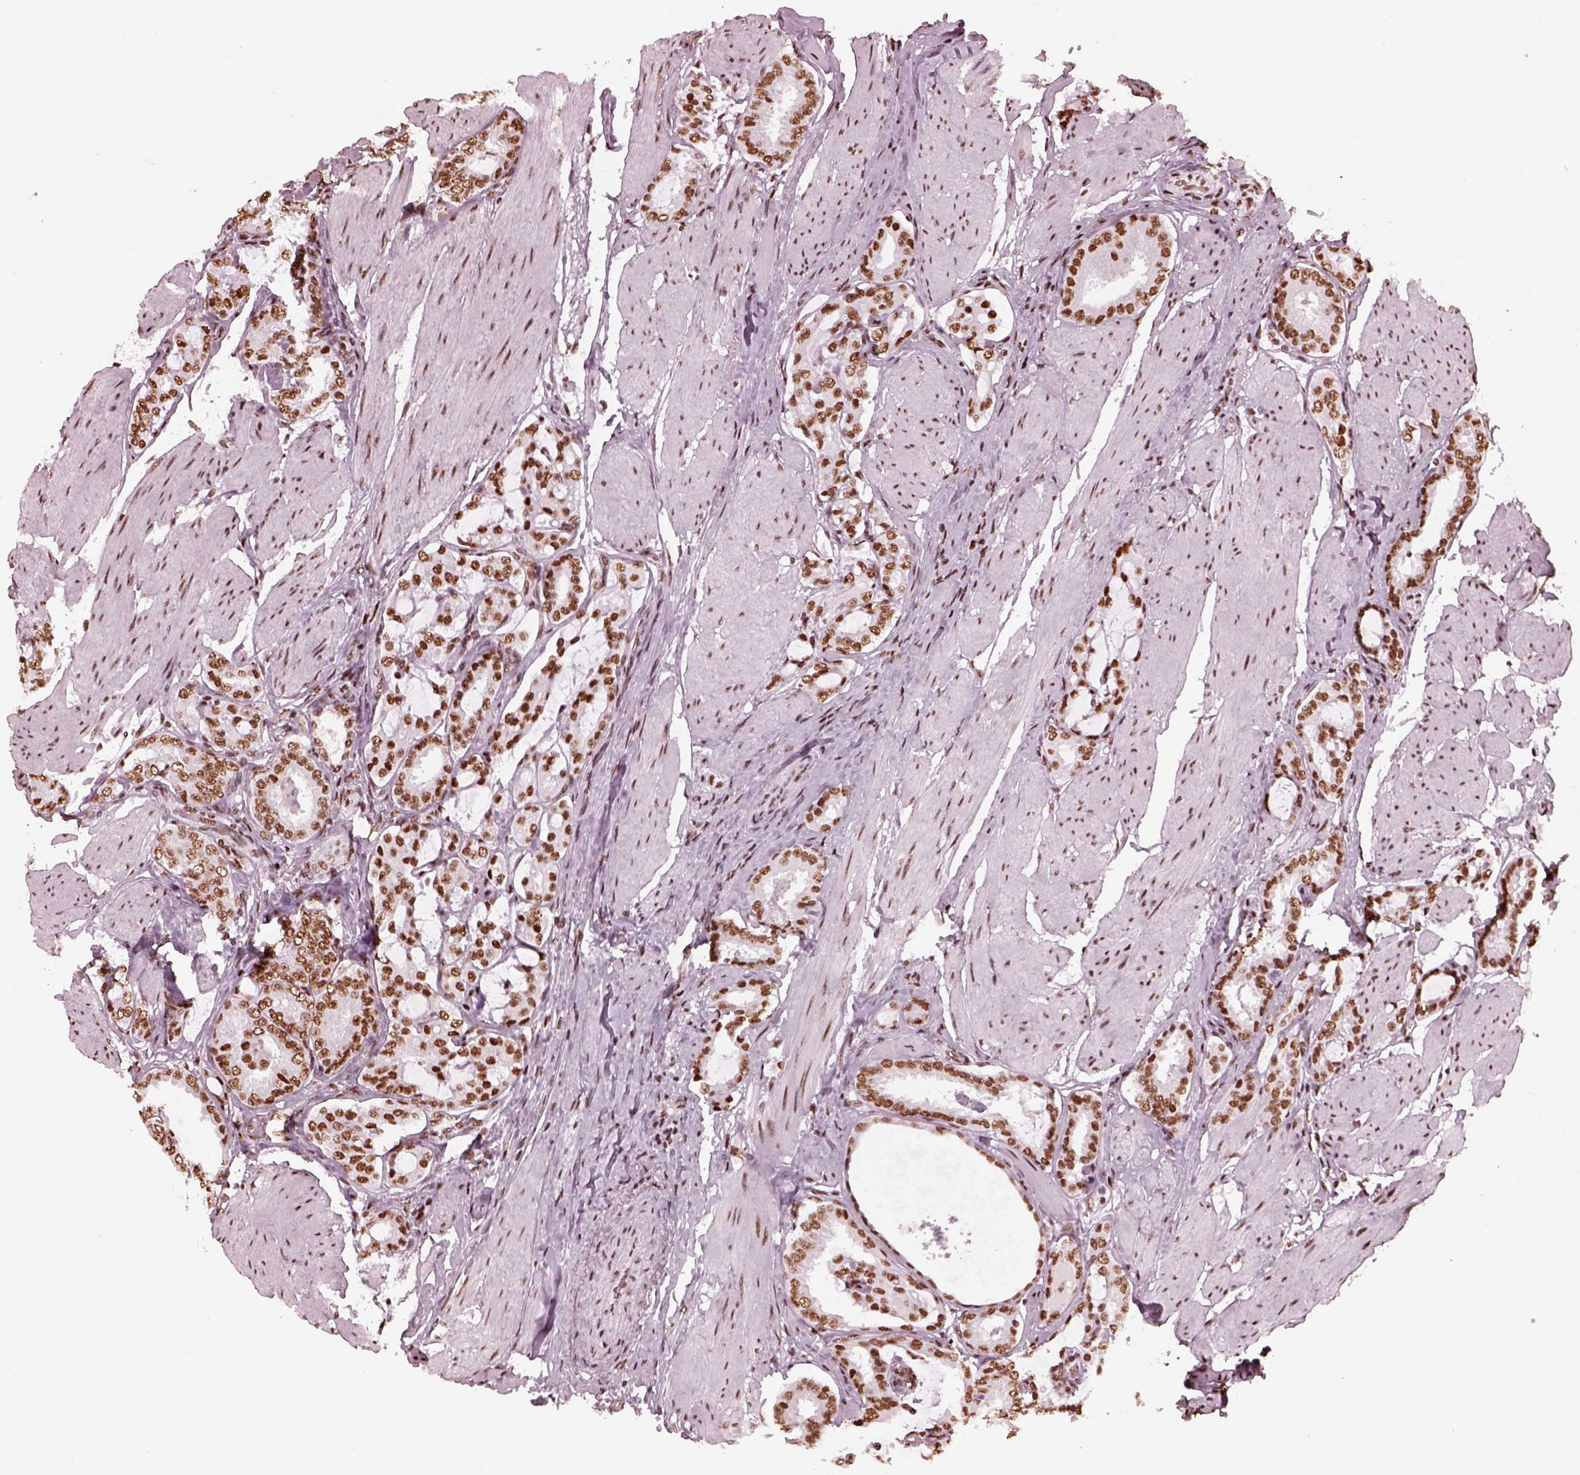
{"staining": {"intensity": "moderate", "quantity": ">75%", "location": "nuclear"}, "tissue": "prostate cancer", "cell_type": "Tumor cells", "image_type": "cancer", "snomed": [{"axis": "morphology", "description": "Adenocarcinoma, High grade"}, {"axis": "topography", "description": "Prostate"}], "caption": "Immunohistochemistry histopathology image of human prostate cancer (high-grade adenocarcinoma) stained for a protein (brown), which shows medium levels of moderate nuclear expression in approximately >75% of tumor cells.", "gene": "CBFA2T3", "patient": {"sex": "male", "age": 63}}